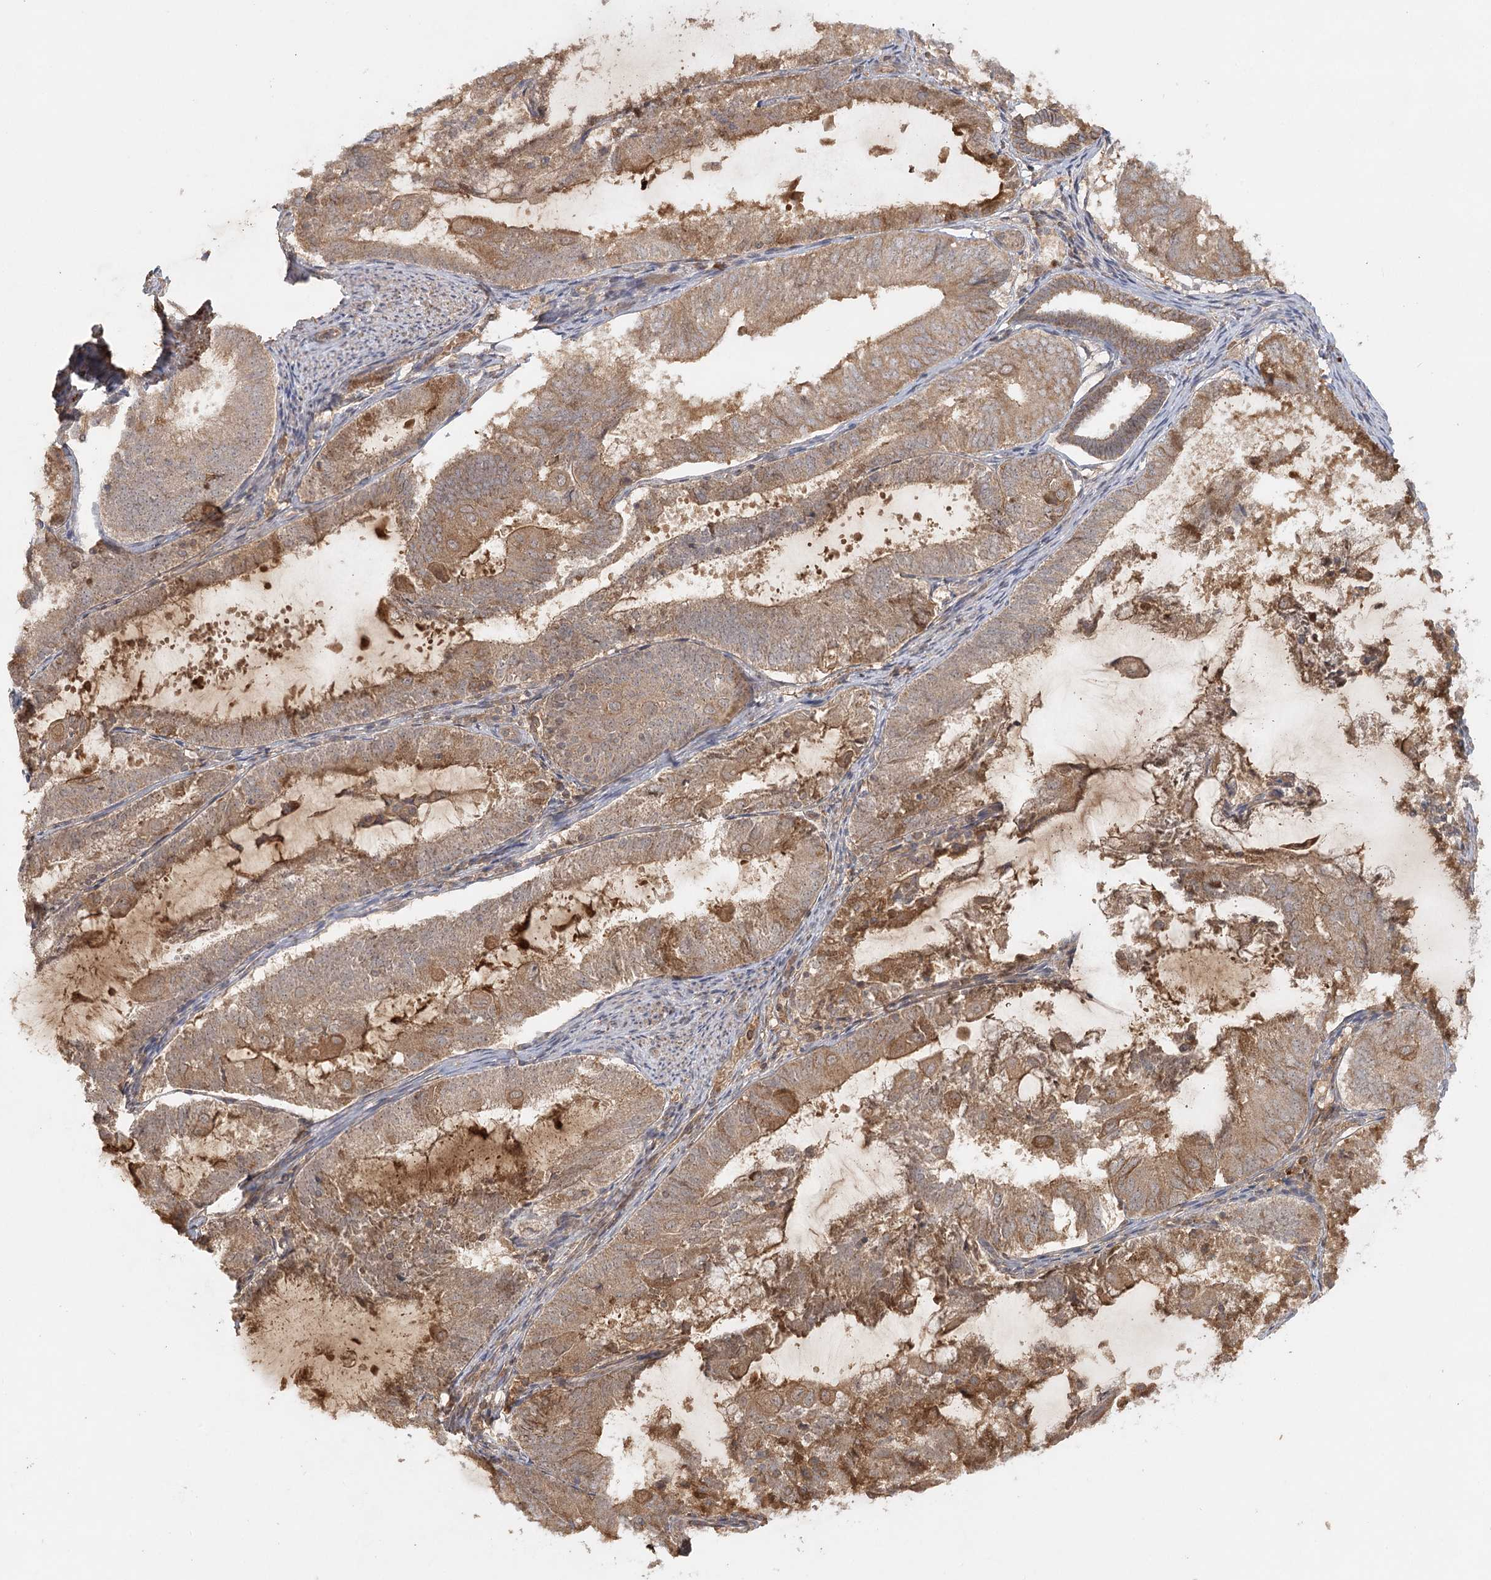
{"staining": {"intensity": "moderate", "quantity": ">75%", "location": "cytoplasmic/membranous"}, "tissue": "endometrial cancer", "cell_type": "Tumor cells", "image_type": "cancer", "snomed": [{"axis": "morphology", "description": "Adenocarcinoma, NOS"}, {"axis": "topography", "description": "Endometrium"}], "caption": "IHC (DAB (3,3'-diaminobenzidine)) staining of endometrial adenocarcinoma exhibits moderate cytoplasmic/membranous protein expression in approximately >75% of tumor cells. IHC stains the protein of interest in brown and the nuclei are stained blue.", "gene": "ARL13A", "patient": {"sex": "female", "age": 81}}